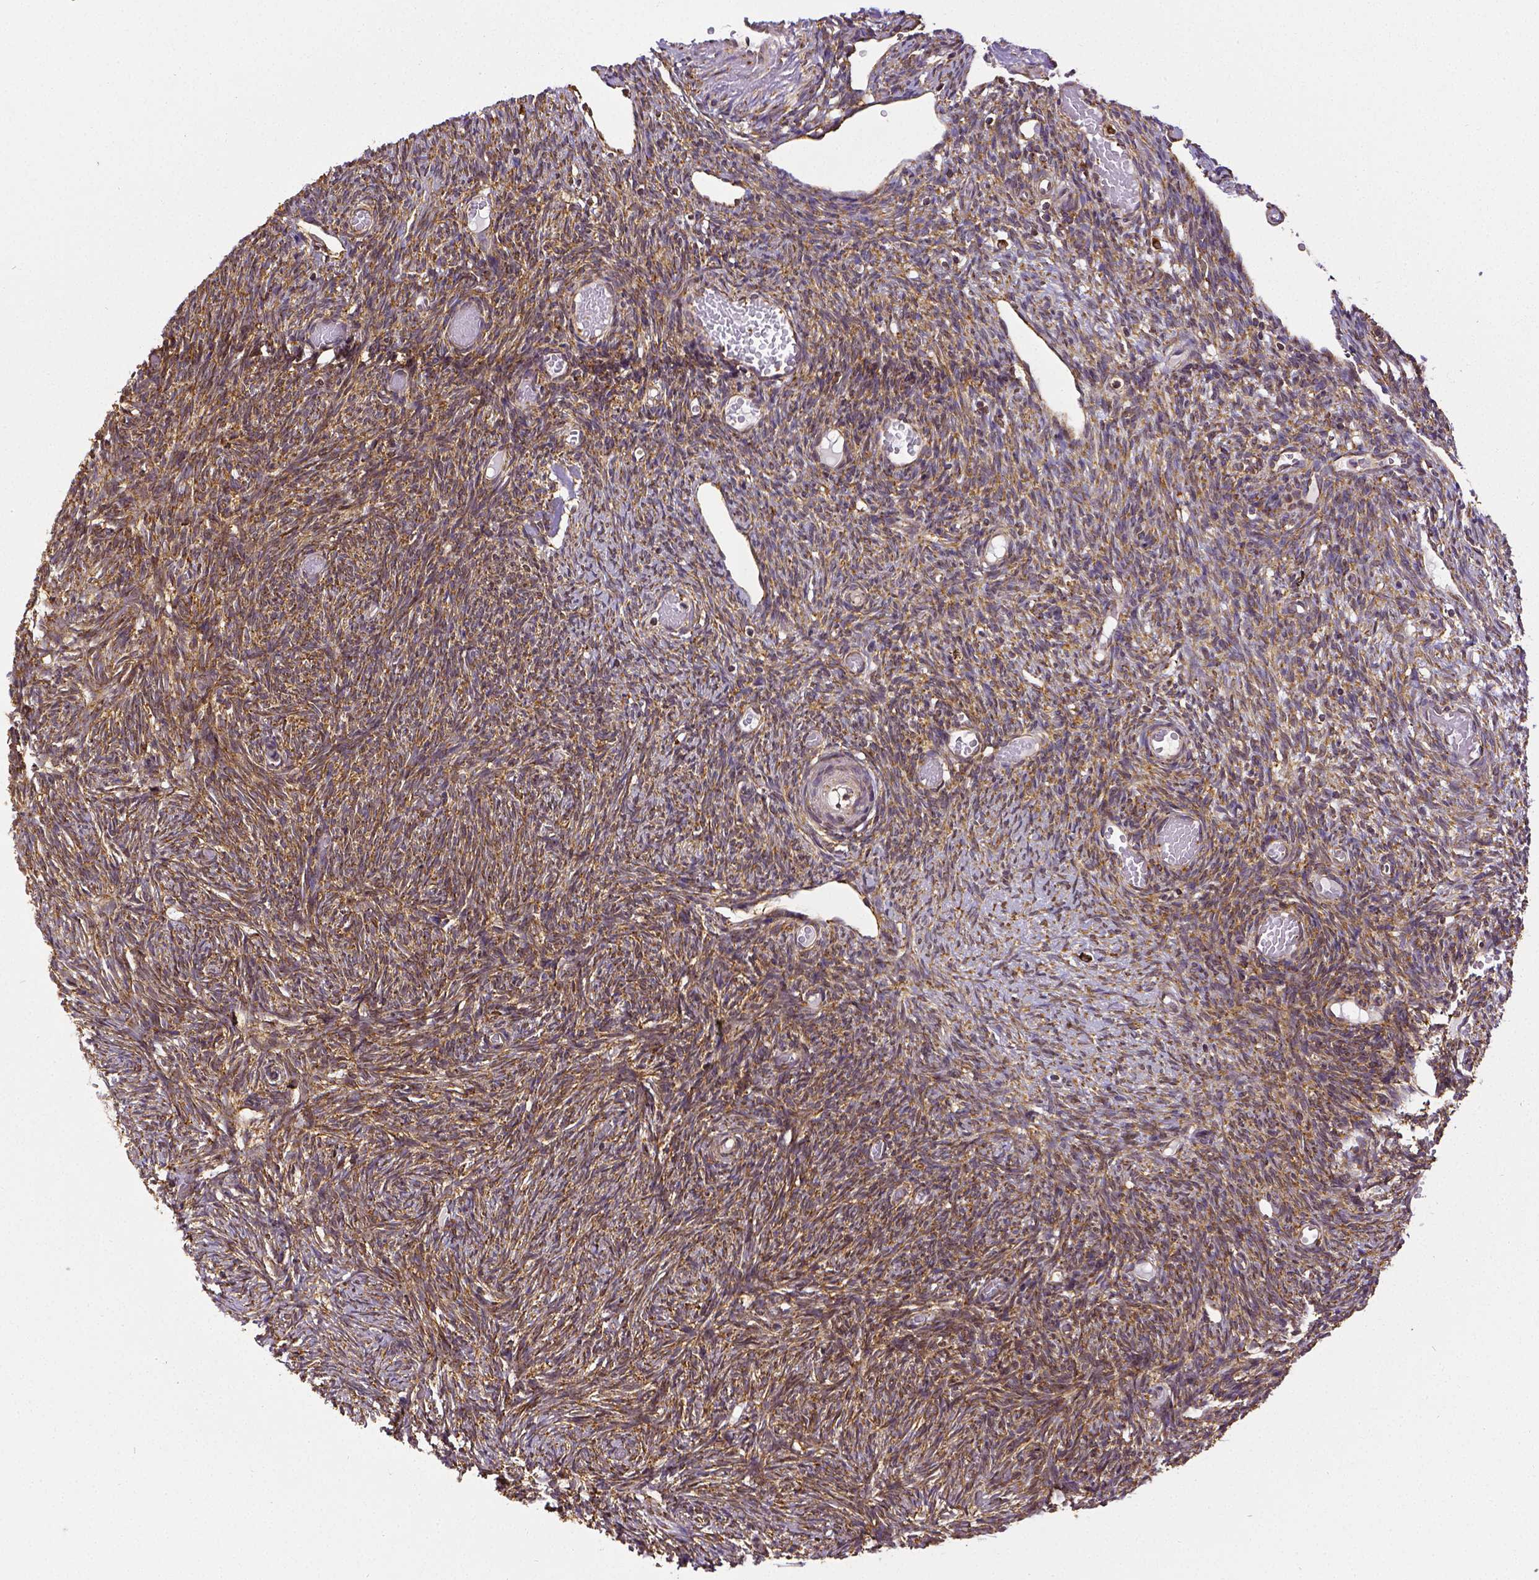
{"staining": {"intensity": "moderate", "quantity": ">75%", "location": "cytoplasmic/membranous"}, "tissue": "ovary", "cell_type": "Ovarian stroma cells", "image_type": "normal", "snomed": [{"axis": "morphology", "description": "Normal tissue, NOS"}, {"axis": "topography", "description": "Ovary"}], "caption": "Benign ovary shows moderate cytoplasmic/membranous staining in about >75% of ovarian stroma cells.", "gene": "MTDH", "patient": {"sex": "female", "age": 39}}